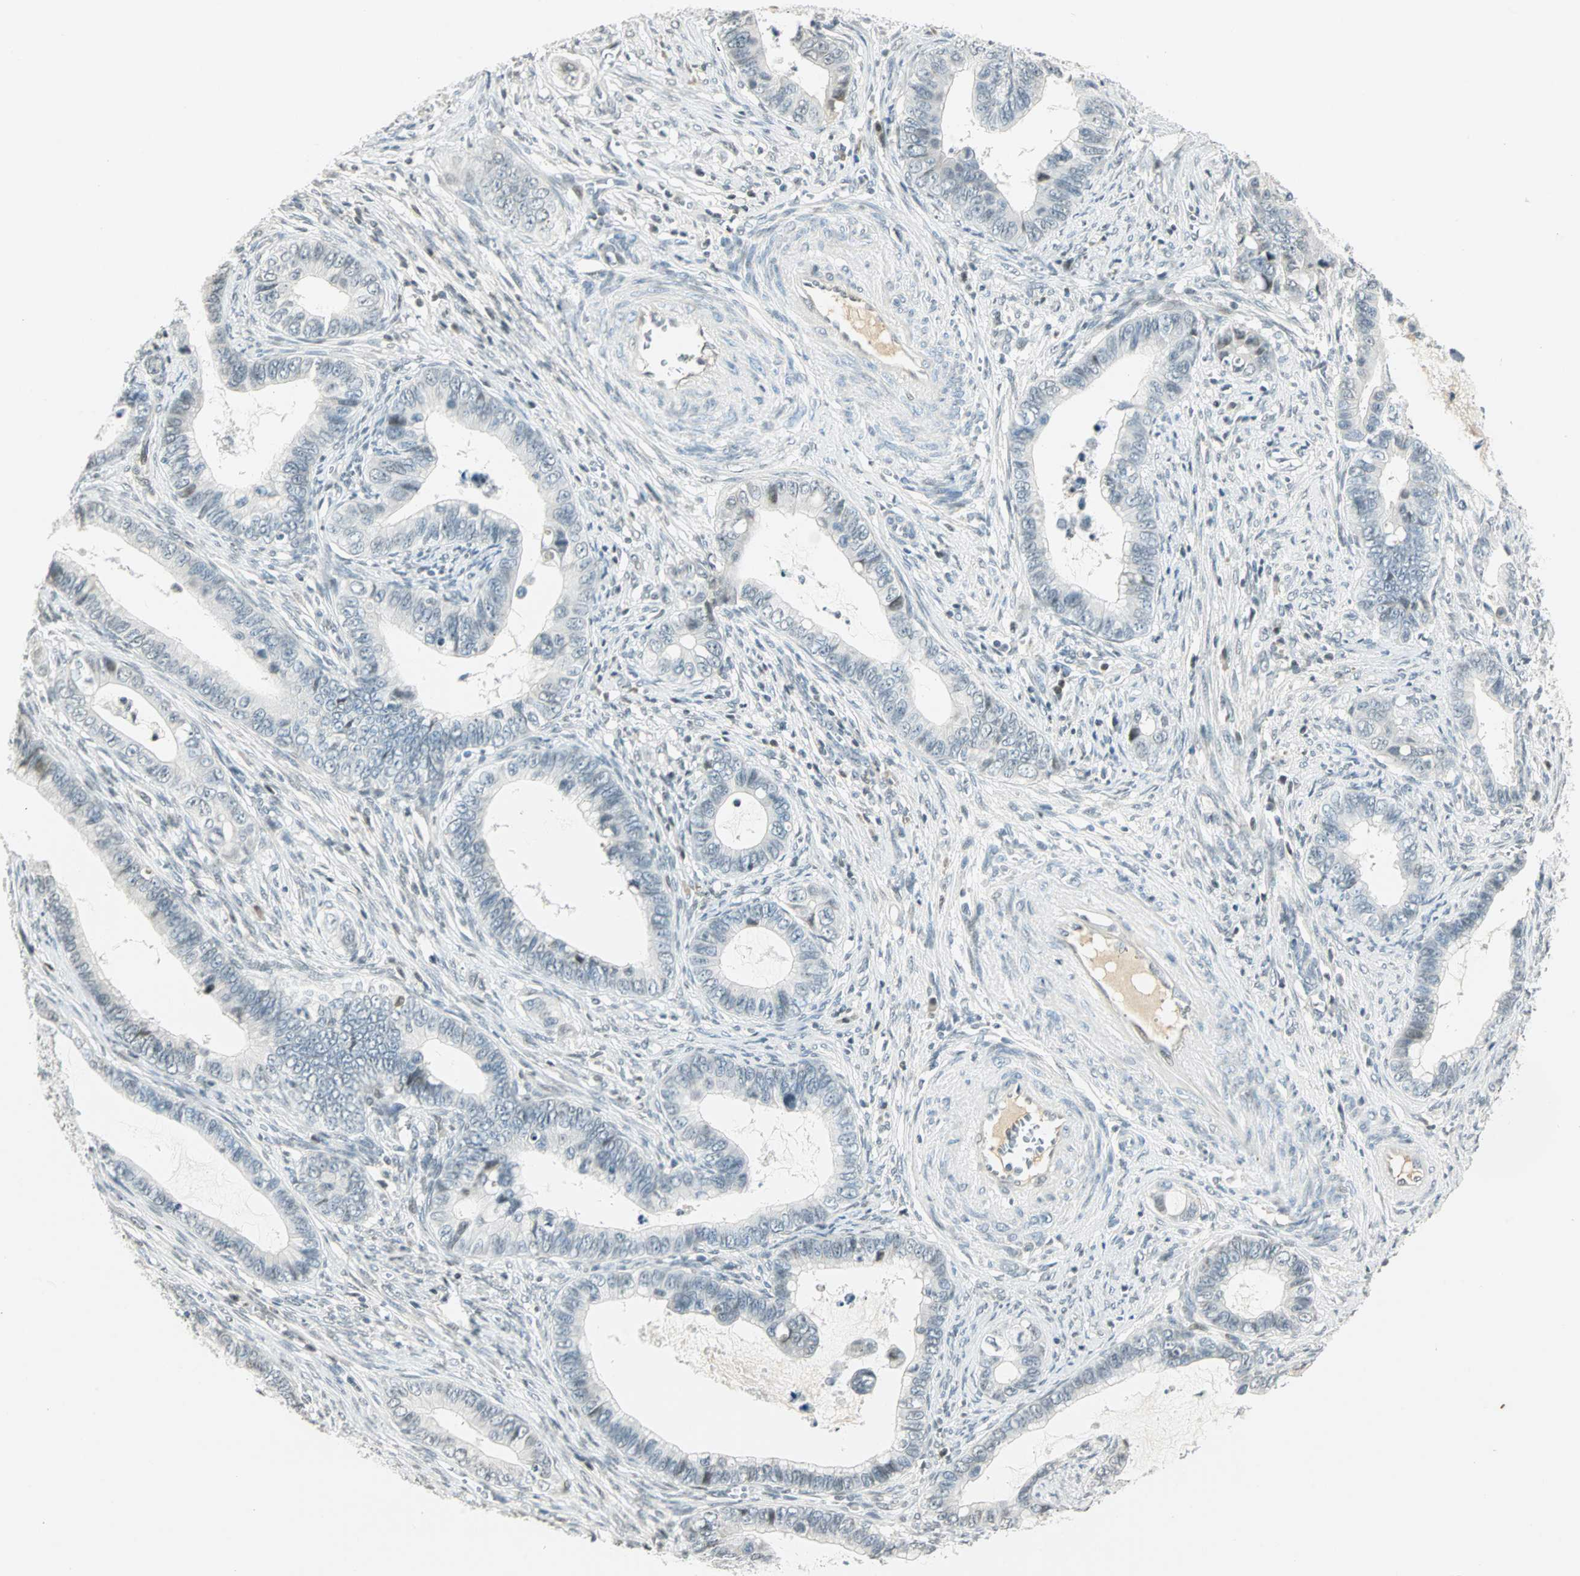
{"staining": {"intensity": "weak", "quantity": "<25%", "location": "nuclear"}, "tissue": "cervical cancer", "cell_type": "Tumor cells", "image_type": "cancer", "snomed": [{"axis": "morphology", "description": "Adenocarcinoma, NOS"}, {"axis": "topography", "description": "Cervix"}], "caption": "Immunohistochemistry histopathology image of cervical cancer (adenocarcinoma) stained for a protein (brown), which exhibits no expression in tumor cells. The staining is performed using DAB brown chromogen with nuclei counter-stained in using hematoxylin.", "gene": "SMAD3", "patient": {"sex": "female", "age": 44}}